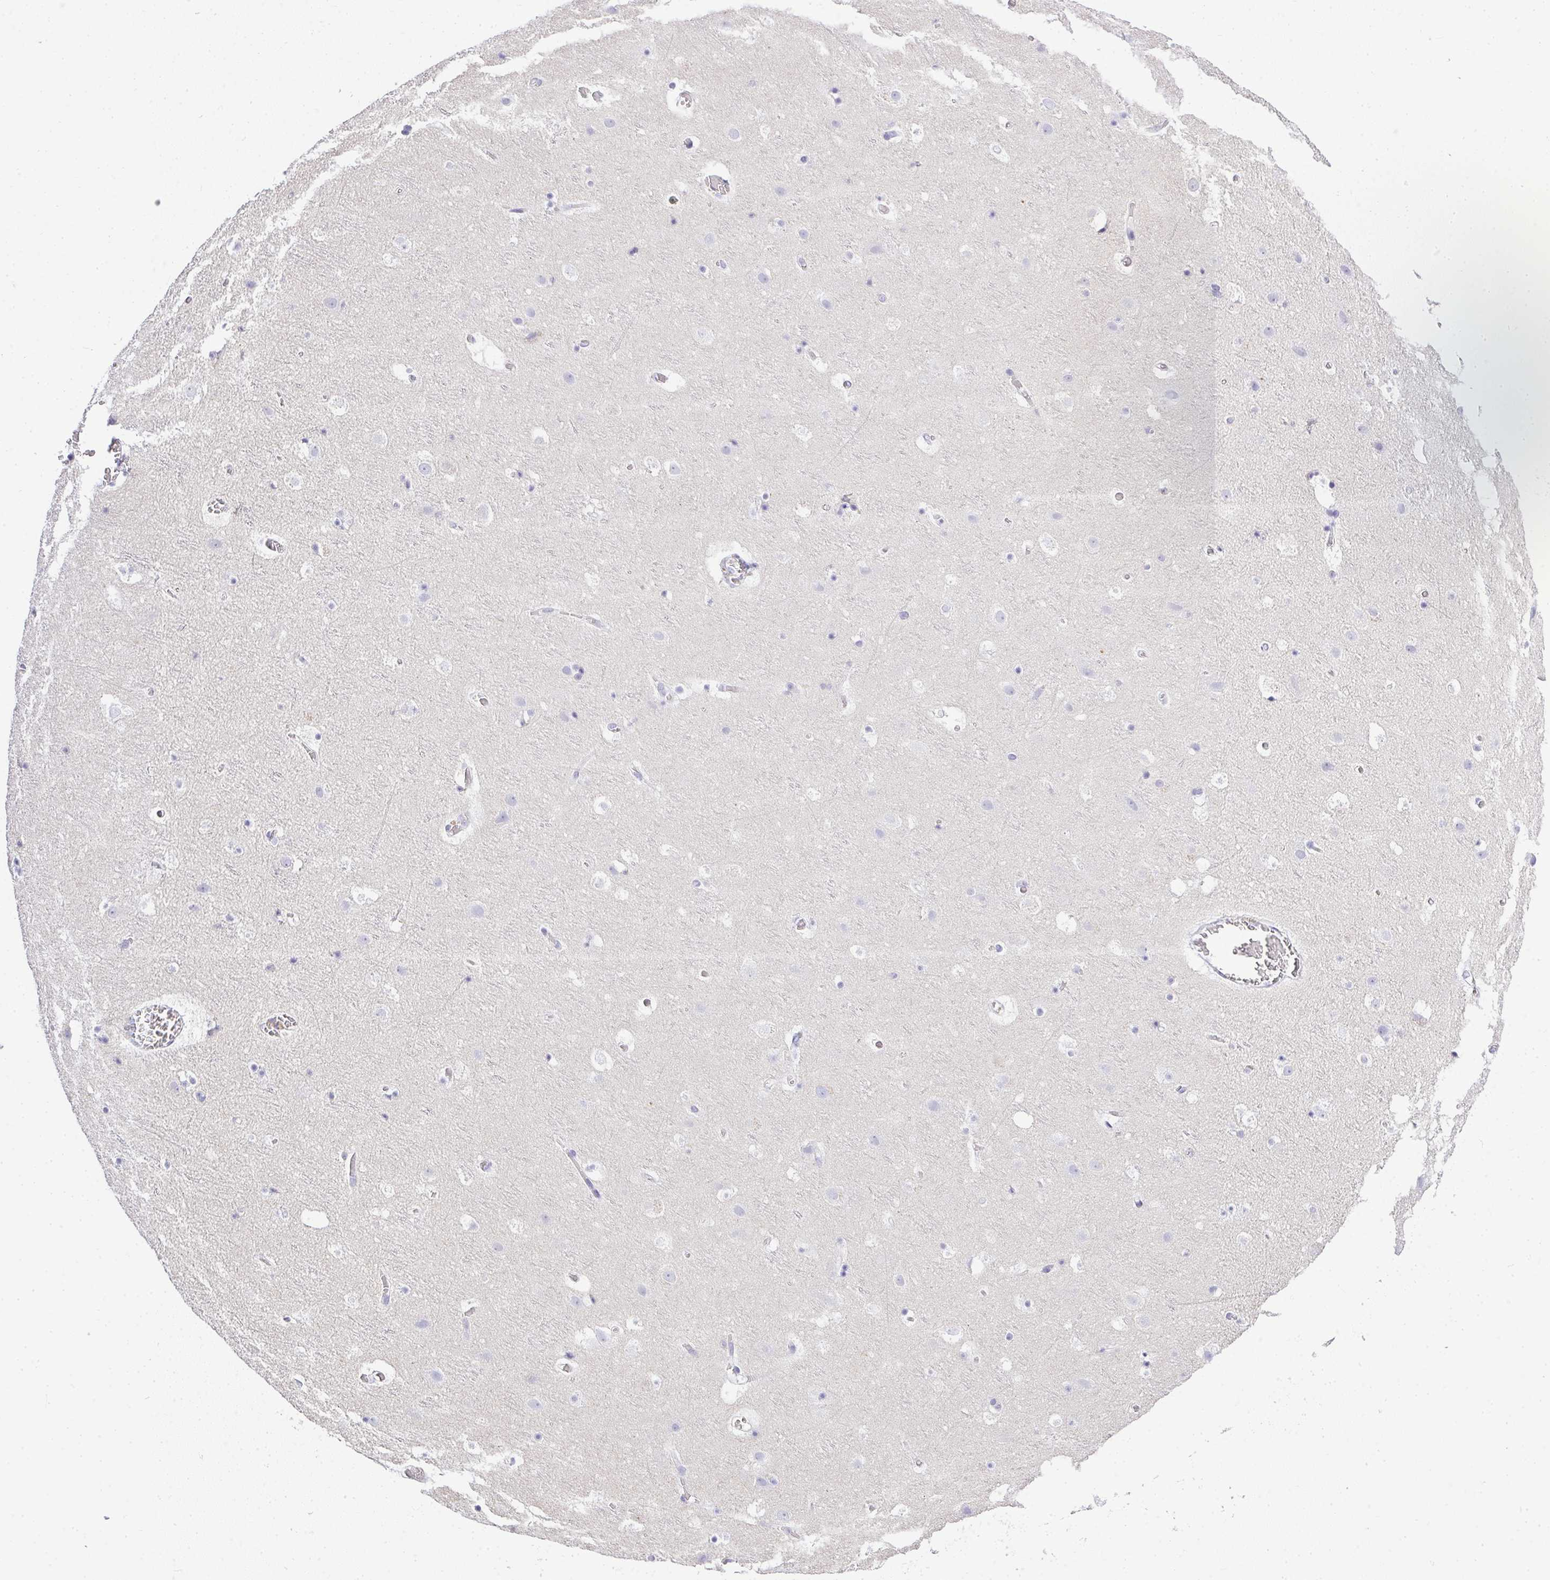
{"staining": {"intensity": "negative", "quantity": "none", "location": "none"}, "tissue": "cerebral cortex", "cell_type": "Endothelial cells", "image_type": "normal", "snomed": [{"axis": "morphology", "description": "Normal tissue, NOS"}, {"axis": "topography", "description": "Cerebral cortex"}], "caption": "Endothelial cells show no significant protein expression in benign cerebral cortex. (DAB (3,3'-diaminobenzidine) immunohistochemistry (IHC) with hematoxylin counter stain).", "gene": "PLPPR3", "patient": {"sex": "female", "age": 42}}